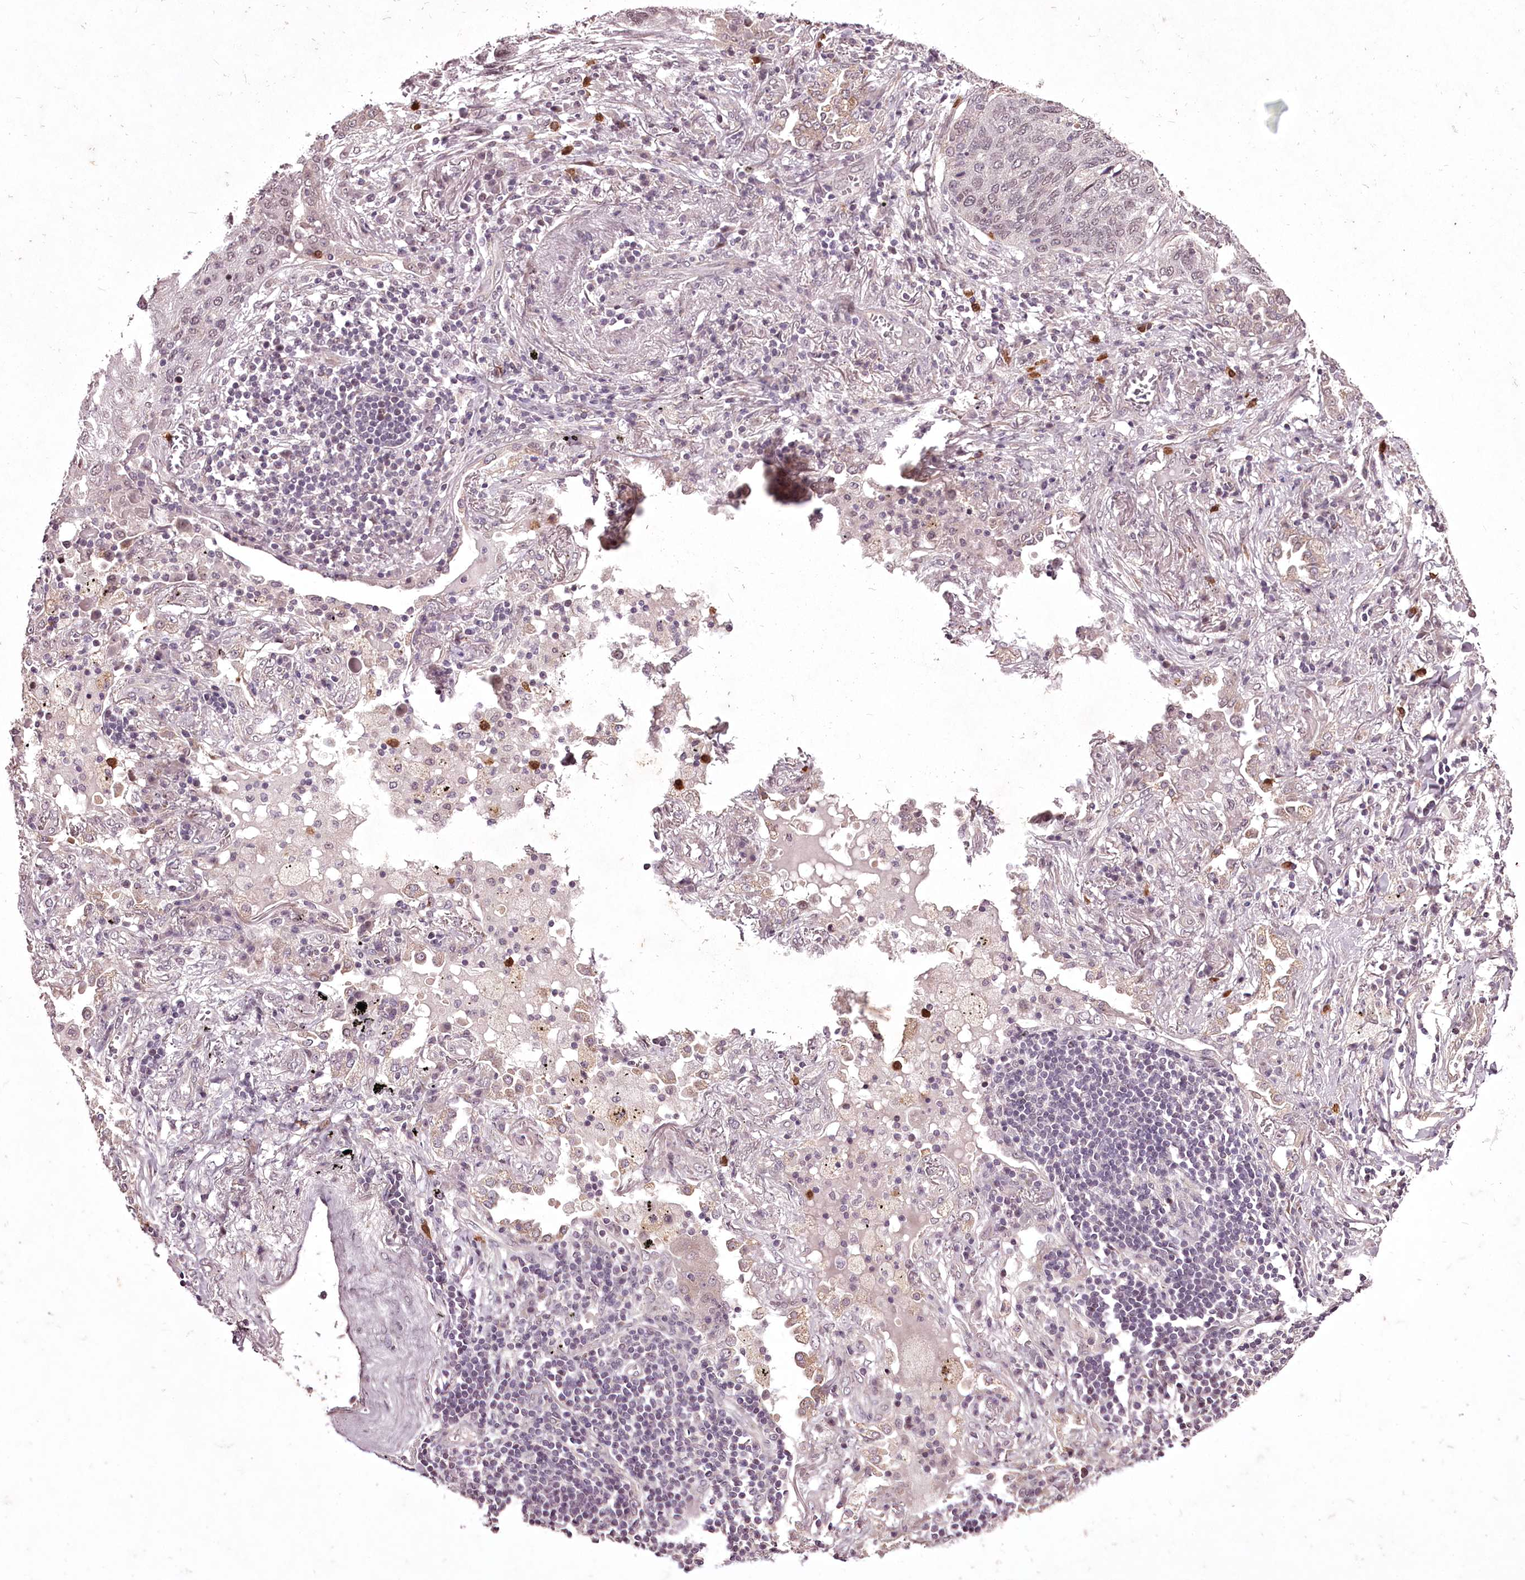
{"staining": {"intensity": "weak", "quantity": "<25%", "location": "nuclear"}, "tissue": "lung cancer", "cell_type": "Tumor cells", "image_type": "cancer", "snomed": [{"axis": "morphology", "description": "Squamous cell carcinoma, NOS"}, {"axis": "topography", "description": "Lung"}], "caption": "Immunohistochemistry histopathology image of squamous cell carcinoma (lung) stained for a protein (brown), which shows no expression in tumor cells.", "gene": "ADRA1D", "patient": {"sex": "female", "age": 63}}